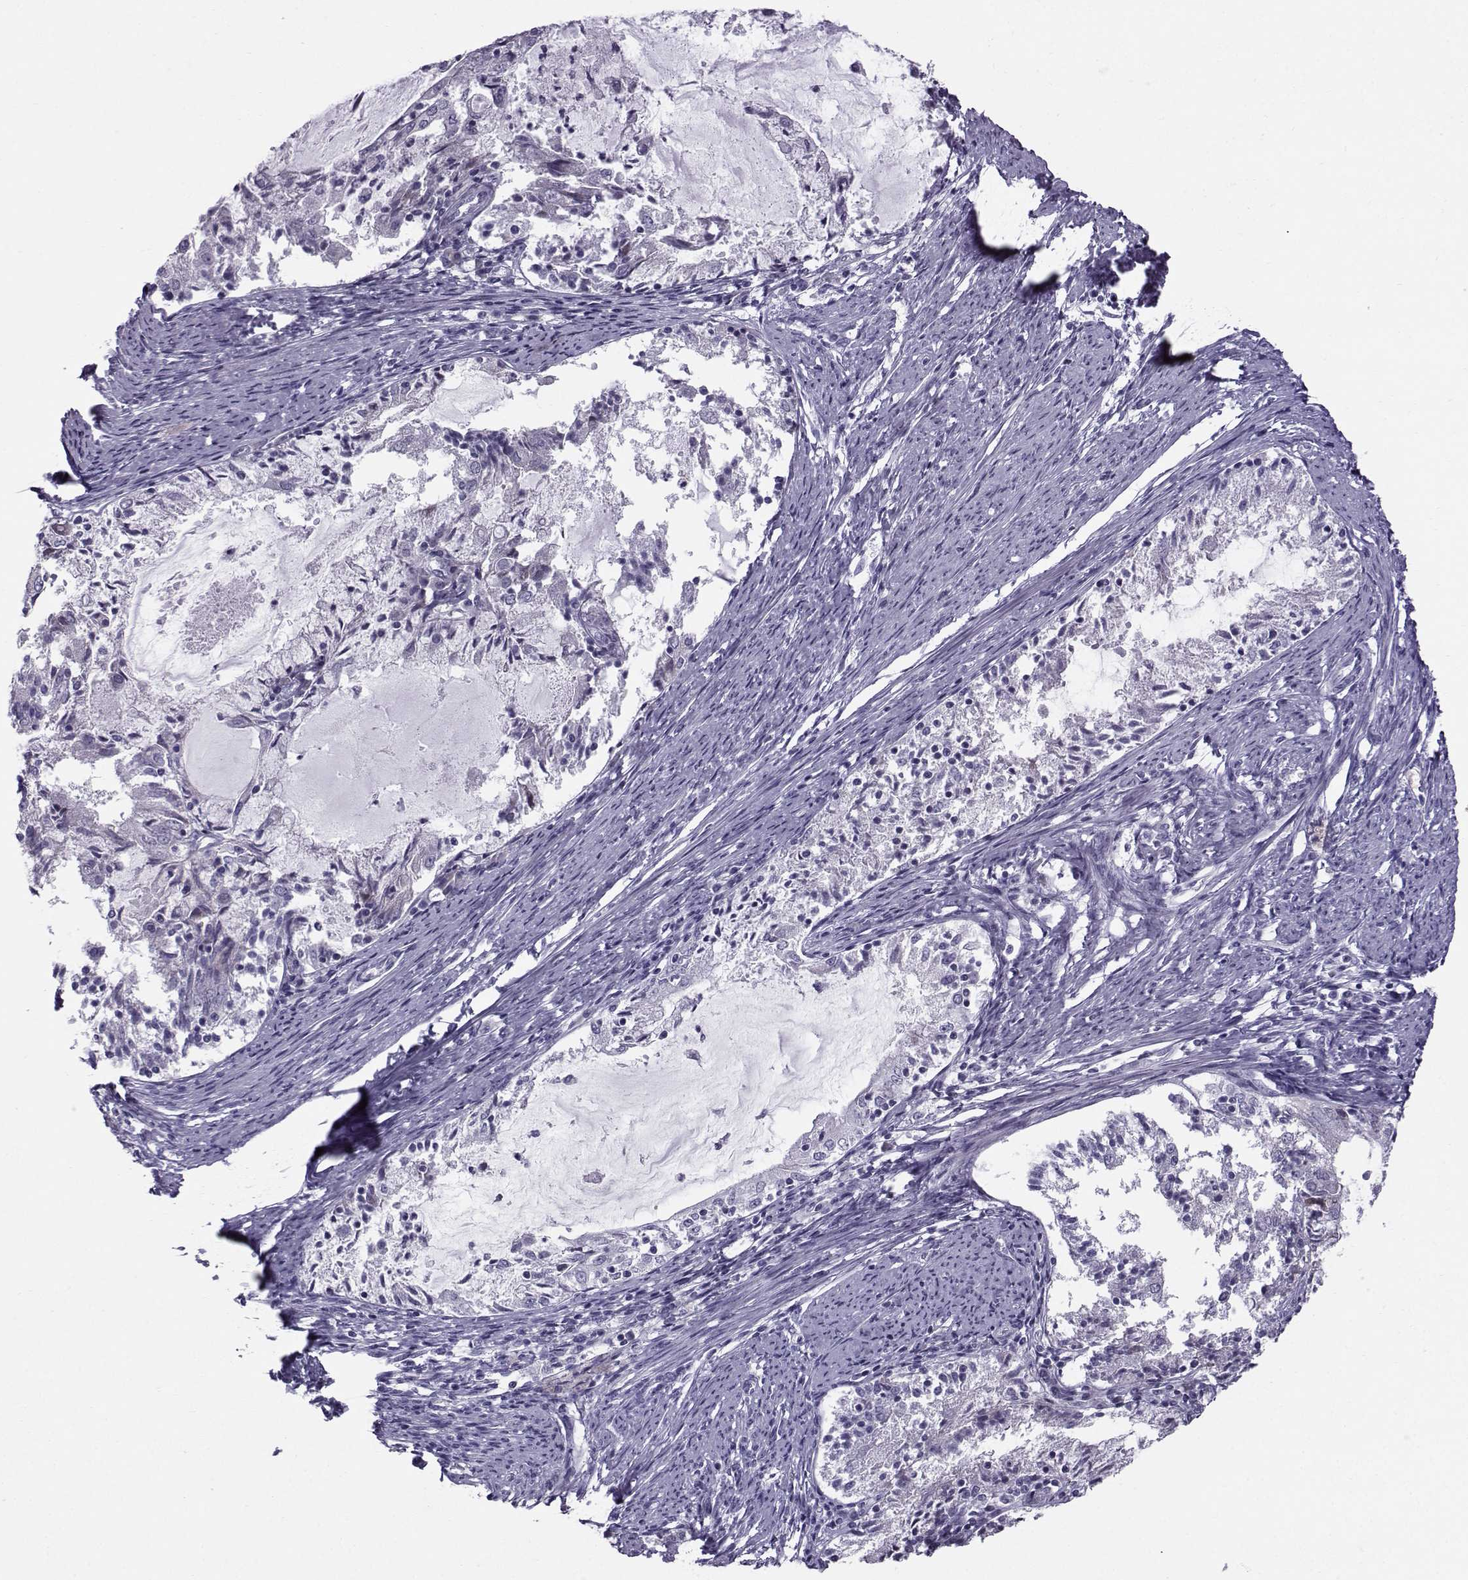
{"staining": {"intensity": "negative", "quantity": "none", "location": "none"}, "tissue": "endometrial cancer", "cell_type": "Tumor cells", "image_type": "cancer", "snomed": [{"axis": "morphology", "description": "Adenocarcinoma, NOS"}, {"axis": "topography", "description": "Endometrium"}], "caption": "There is no significant positivity in tumor cells of endometrial cancer (adenocarcinoma). (Stains: DAB IHC with hematoxylin counter stain, Microscopy: brightfield microscopy at high magnification).", "gene": "DMRT3", "patient": {"sex": "female", "age": 57}}